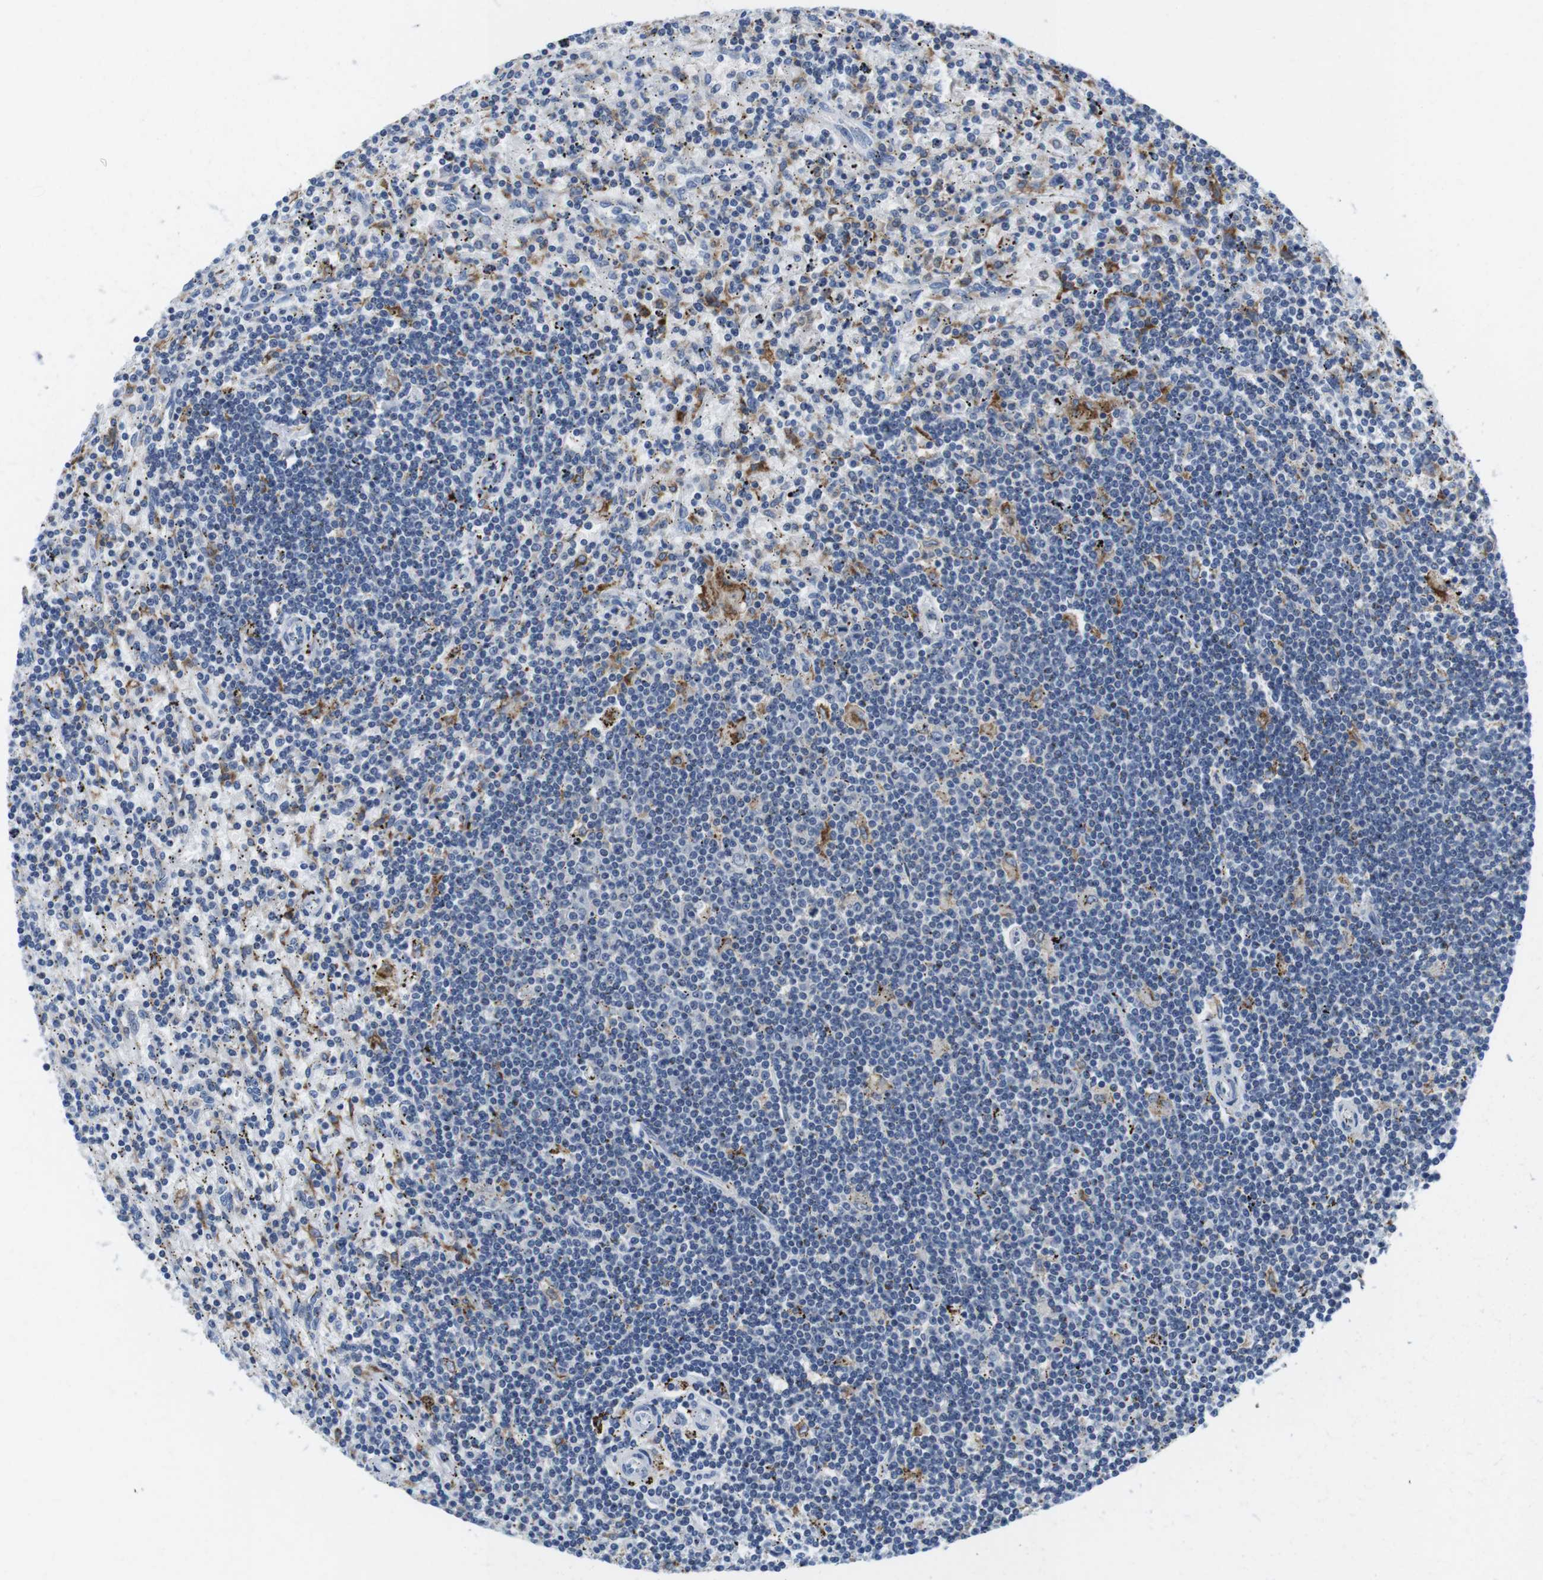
{"staining": {"intensity": "negative", "quantity": "none", "location": "none"}, "tissue": "lymphoma", "cell_type": "Tumor cells", "image_type": "cancer", "snomed": [{"axis": "morphology", "description": "Malignant lymphoma, non-Hodgkin's type, Low grade"}, {"axis": "topography", "description": "Spleen"}], "caption": "A photomicrograph of lymphoma stained for a protein displays no brown staining in tumor cells.", "gene": "CNGA2", "patient": {"sex": "male", "age": 76}}